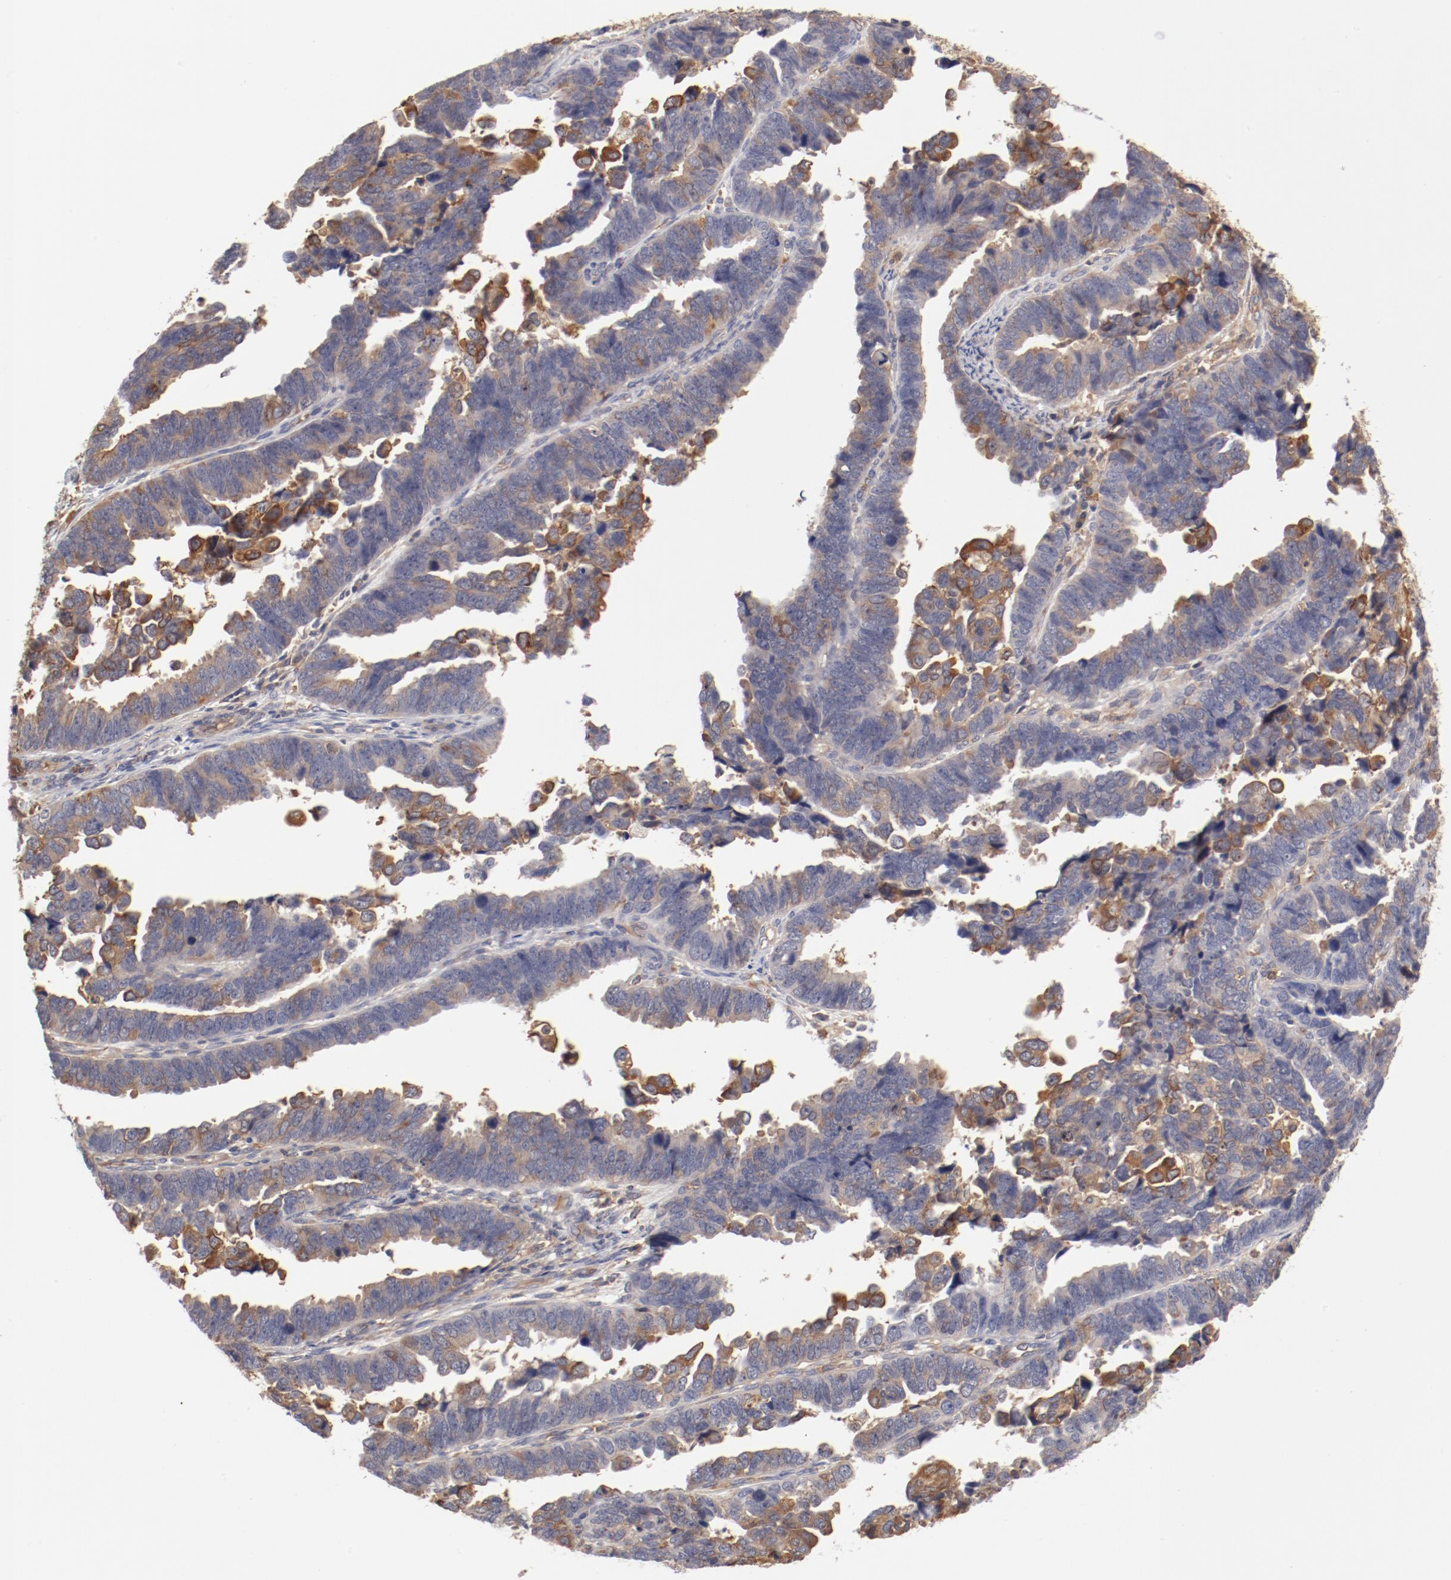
{"staining": {"intensity": "weak", "quantity": "25%-75%", "location": "cytoplasmic/membranous"}, "tissue": "endometrial cancer", "cell_type": "Tumor cells", "image_type": "cancer", "snomed": [{"axis": "morphology", "description": "Adenocarcinoma, NOS"}, {"axis": "topography", "description": "Endometrium"}], "caption": "Weak cytoplasmic/membranous positivity for a protein is identified in approximately 25%-75% of tumor cells of endometrial adenocarcinoma using immunohistochemistry.", "gene": "FCMR", "patient": {"sex": "female", "age": 75}}